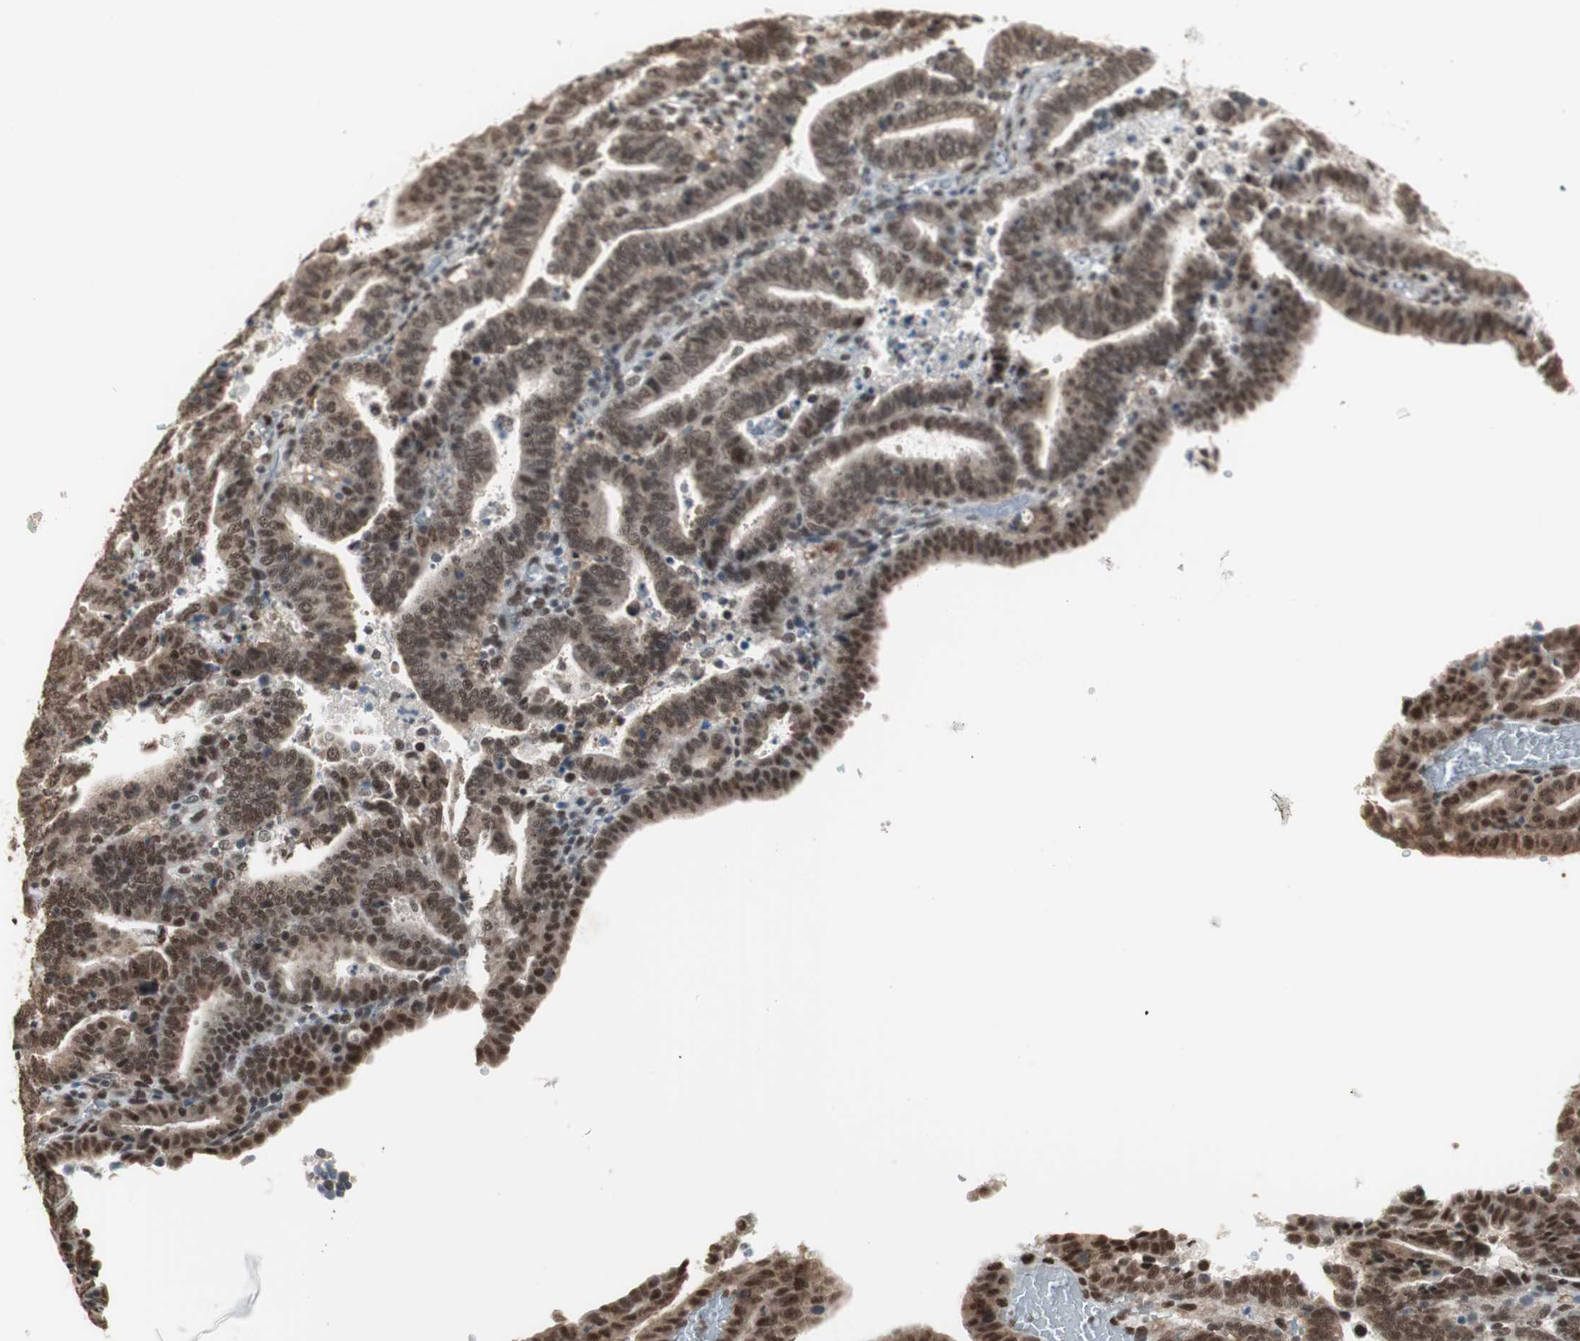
{"staining": {"intensity": "strong", "quantity": ">75%", "location": "nuclear"}, "tissue": "endometrial cancer", "cell_type": "Tumor cells", "image_type": "cancer", "snomed": [{"axis": "morphology", "description": "Adenocarcinoma, NOS"}, {"axis": "topography", "description": "Uterus"}], "caption": "Endometrial adenocarcinoma was stained to show a protein in brown. There is high levels of strong nuclear expression in about >75% of tumor cells.", "gene": "SMARCE1", "patient": {"sex": "female", "age": 83}}